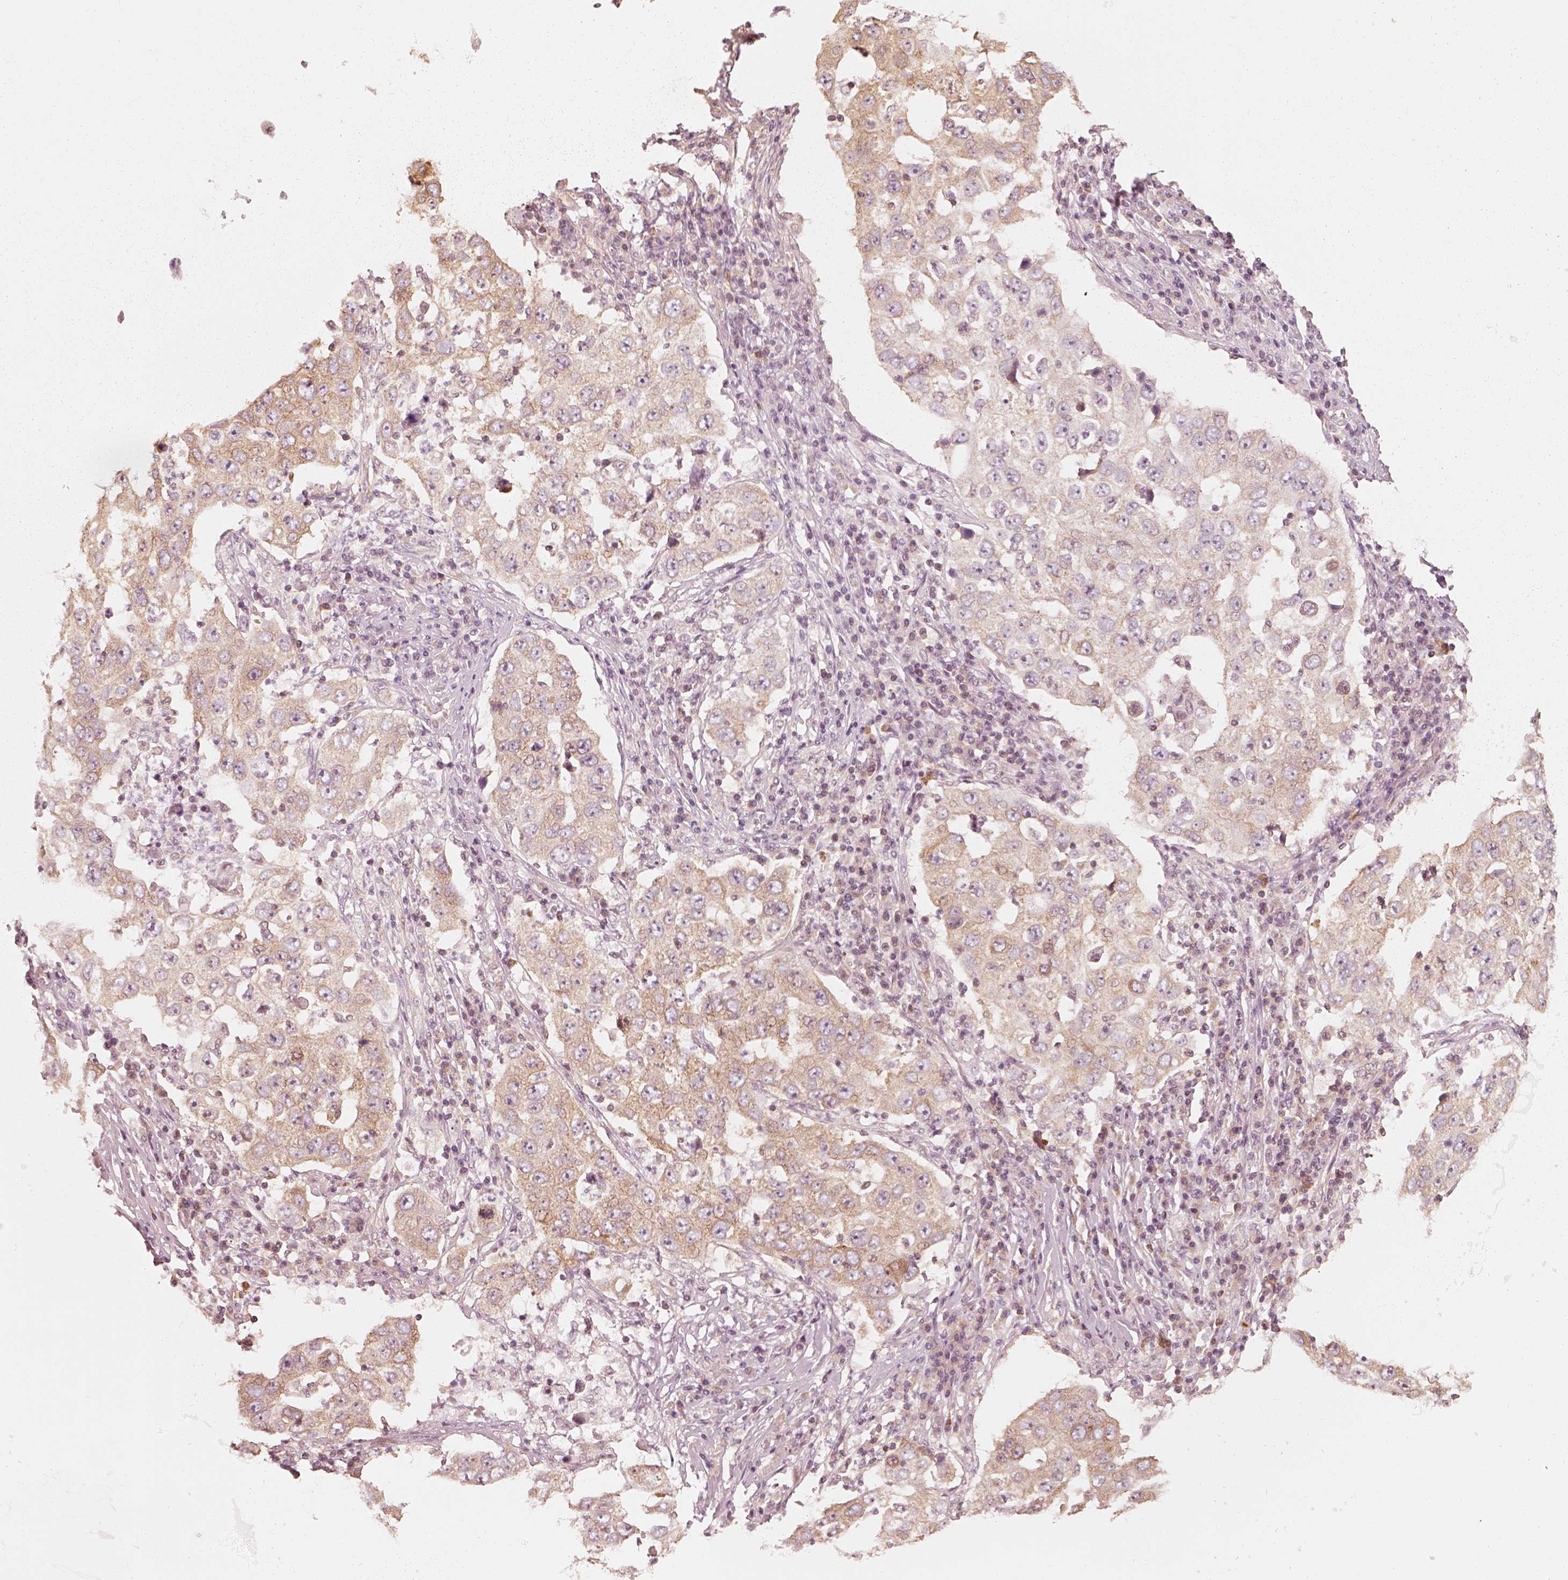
{"staining": {"intensity": "moderate", "quantity": ">75%", "location": "cytoplasmic/membranous"}, "tissue": "lung cancer", "cell_type": "Tumor cells", "image_type": "cancer", "snomed": [{"axis": "morphology", "description": "Adenocarcinoma, NOS"}, {"axis": "topography", "description": "Lung"}], "caption": "Adenocarcinoma (lung) was stained to show a protein in brown. There is medium levels of moderate cytoplasmic/membranous staining in approximately >75% of tumor cells.", "gene": "CNOT2", "patient": {"sex": "male", "age": 73}}